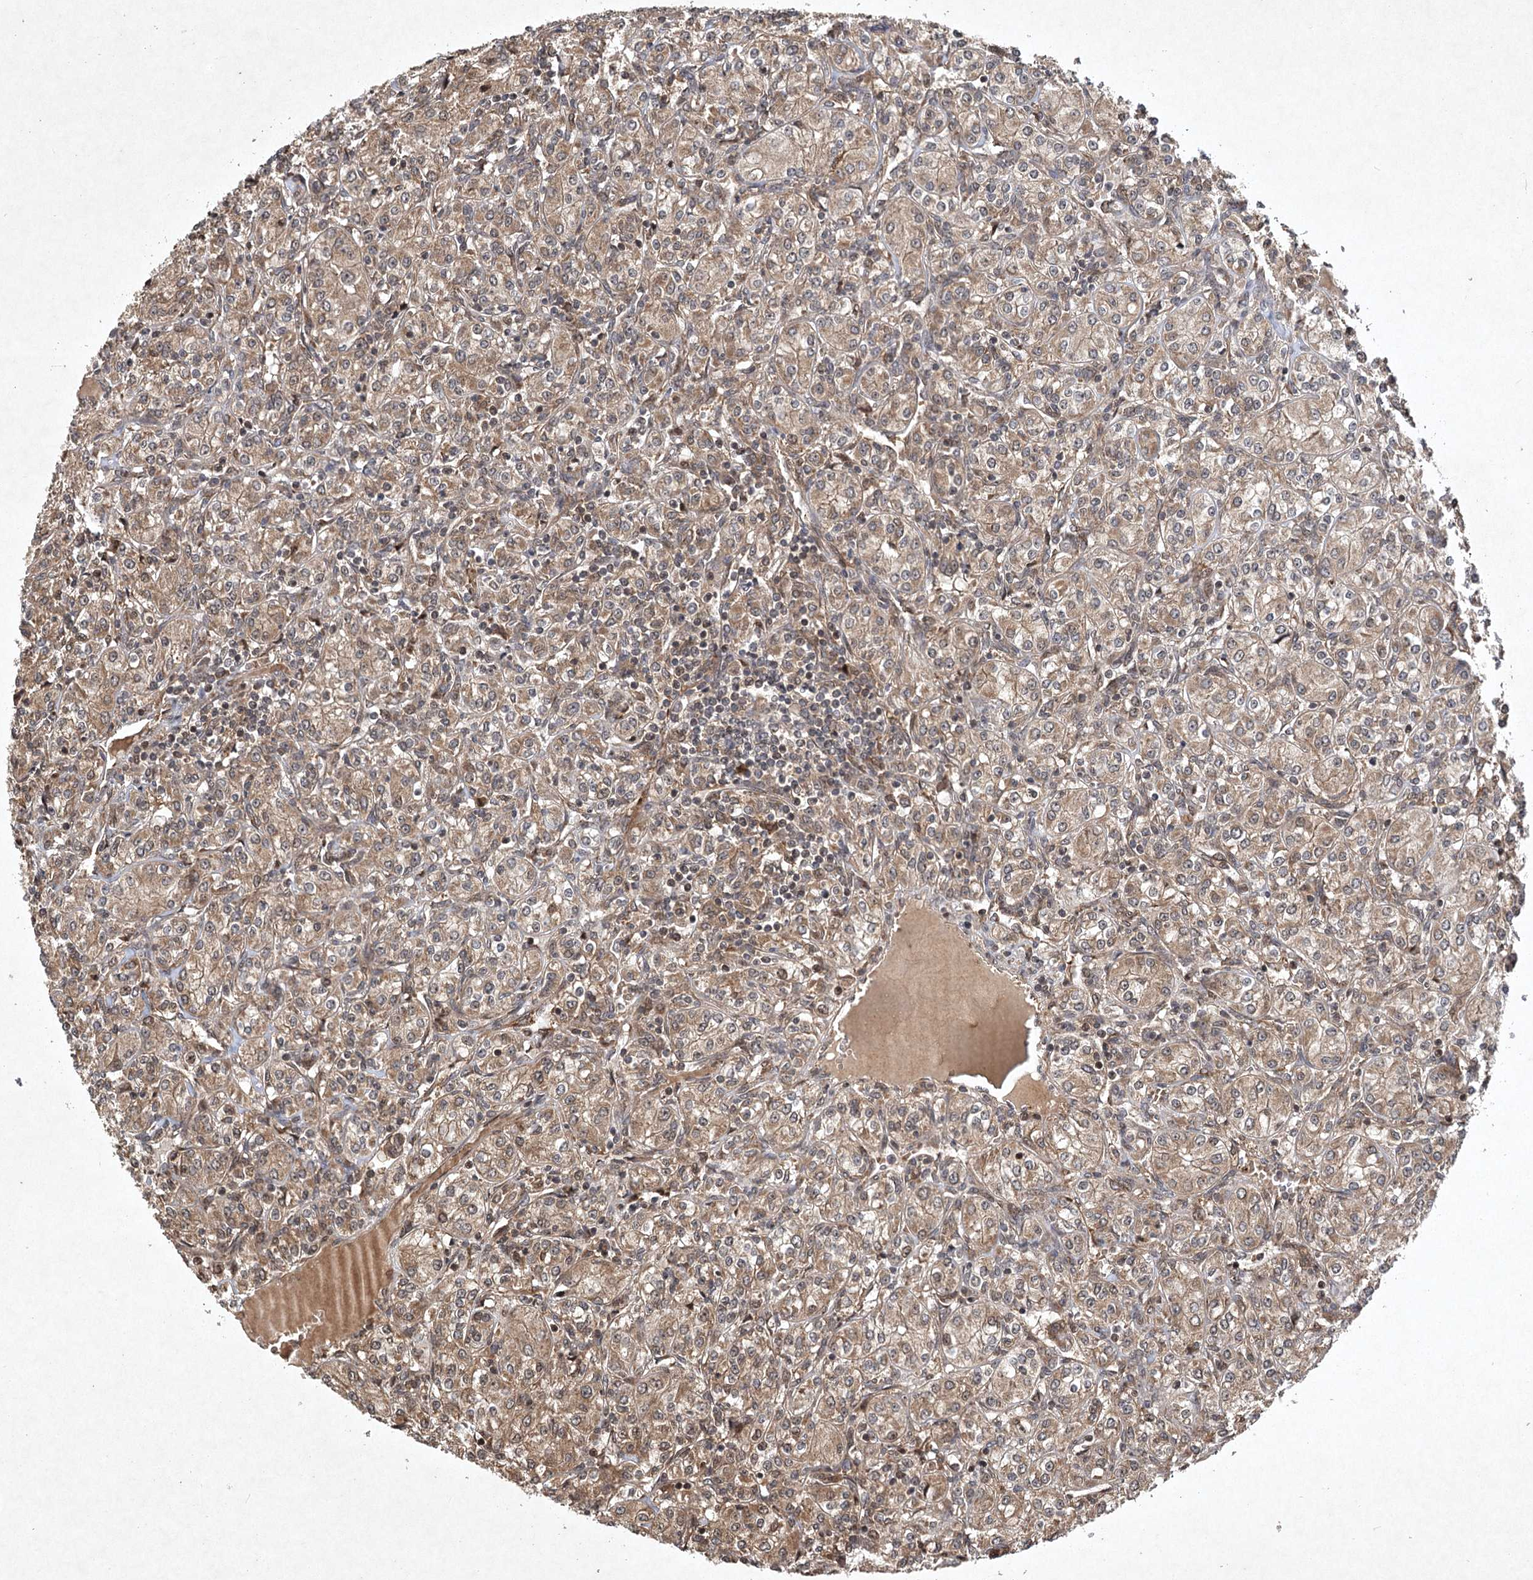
{"staining": {"intensity": "weak", "quantity": ">75%", "location": "cytoplasmic/membranous"}, "tissue": "renal cancer", "cell_type": "Tumor cells", "image_type": "cancer", "snomed": [{"axis": "morphology", "description": "Adenocarcinoma, NOS"}, {"axis": "topography", "description": "Kidney"}], "caption": "Brown immunohistochemical staining in human renal cancer reveals weak cytoplasmic/membranous staining in about >75% of tumor cells.", "gene": "INSIG2", "patient": {"sex": "male", "age": 77}}